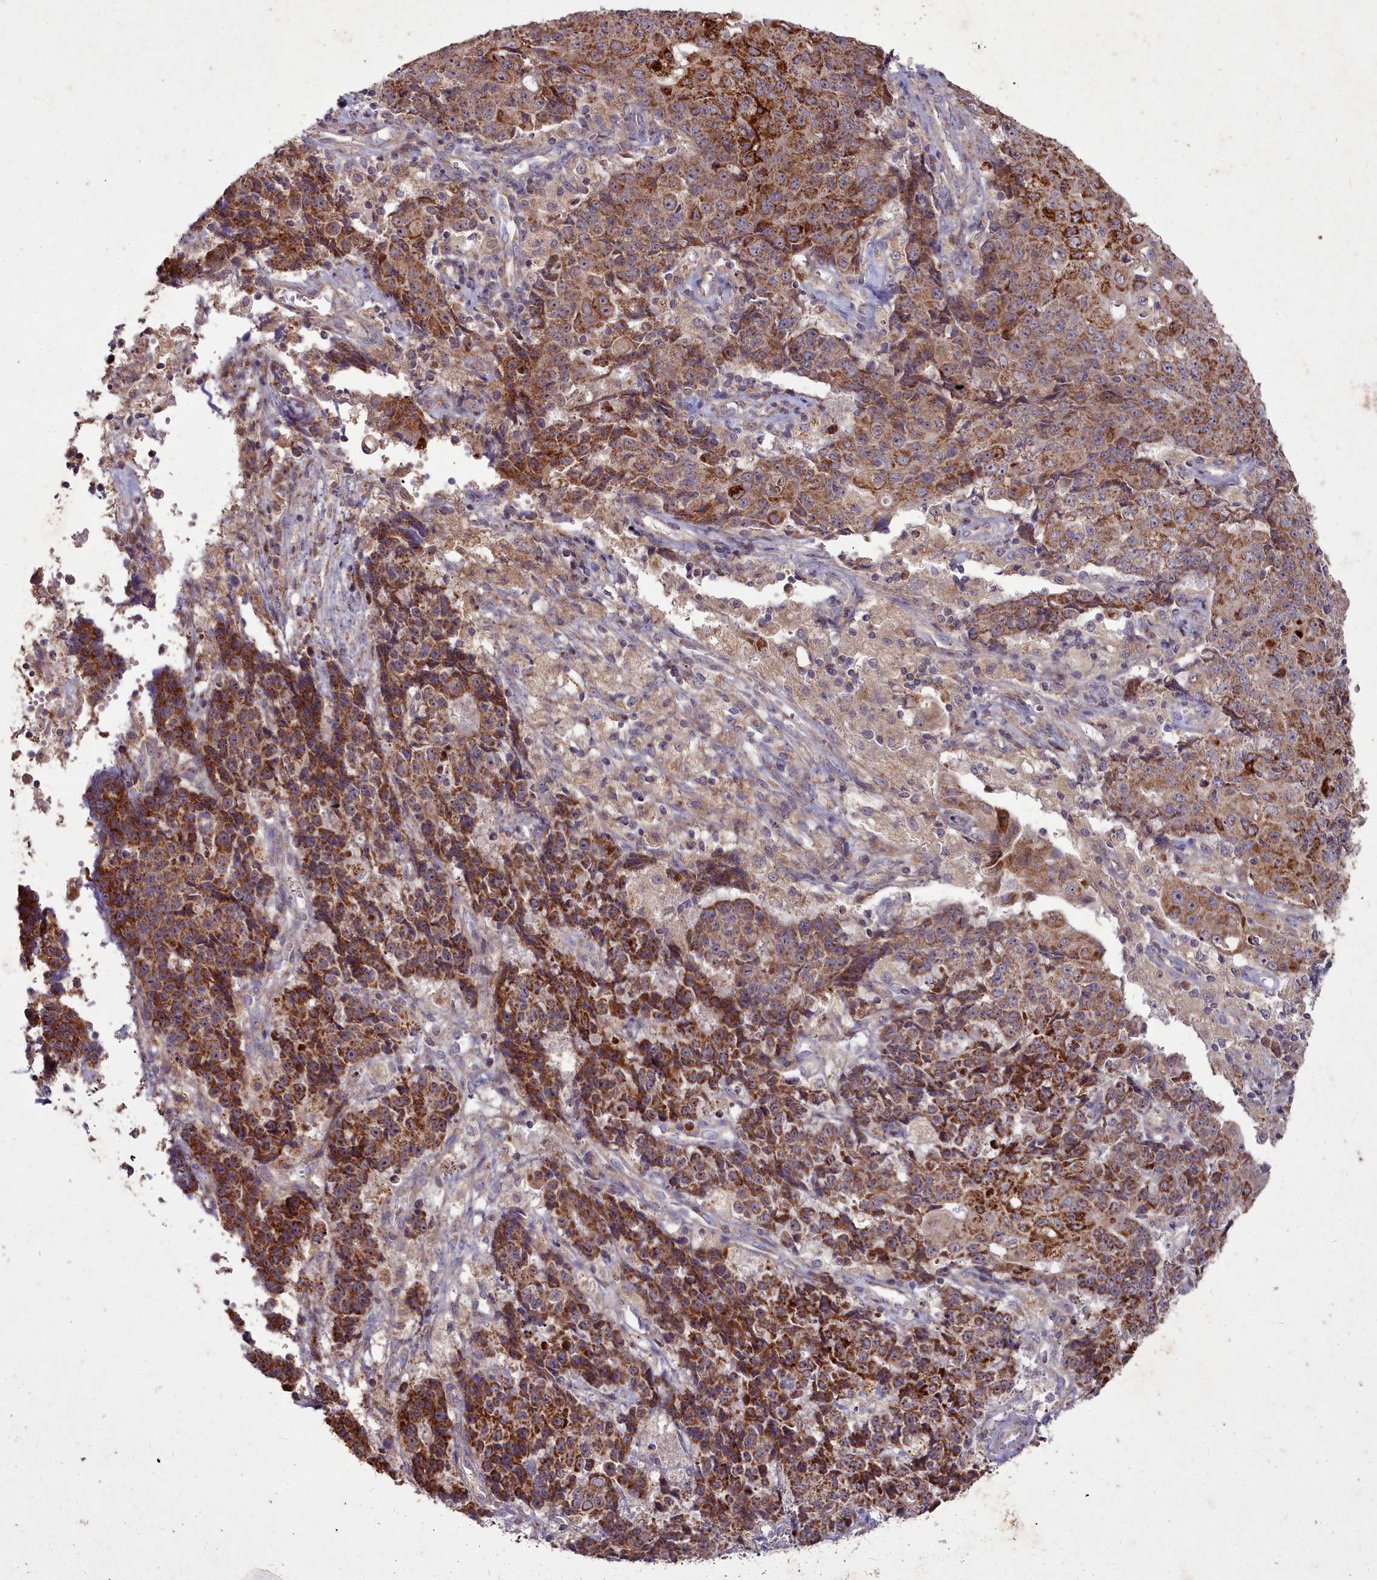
{"staining": {"intensity": "strong", "quantity": ">75%", "location": "cytoplasmic/membranous"}, "tissue": "ovarian cancer", "cell_type": "Tumor cells", "image_type": "cancer", "snomed": [{"axis": "morphology", "description": "Carcinoma, endometroid"}, {"axis": "topography", "description": "Ovary"}], "caption": "Approximately >75% of tumor cells in ovarian endometroid carcinoma exhibit strong cytoplasmic/membranous protein staining as visualized by brown immunohistochemical staining.", "gene": "COX11", "patient": {"sex": "female", "age": 42}}